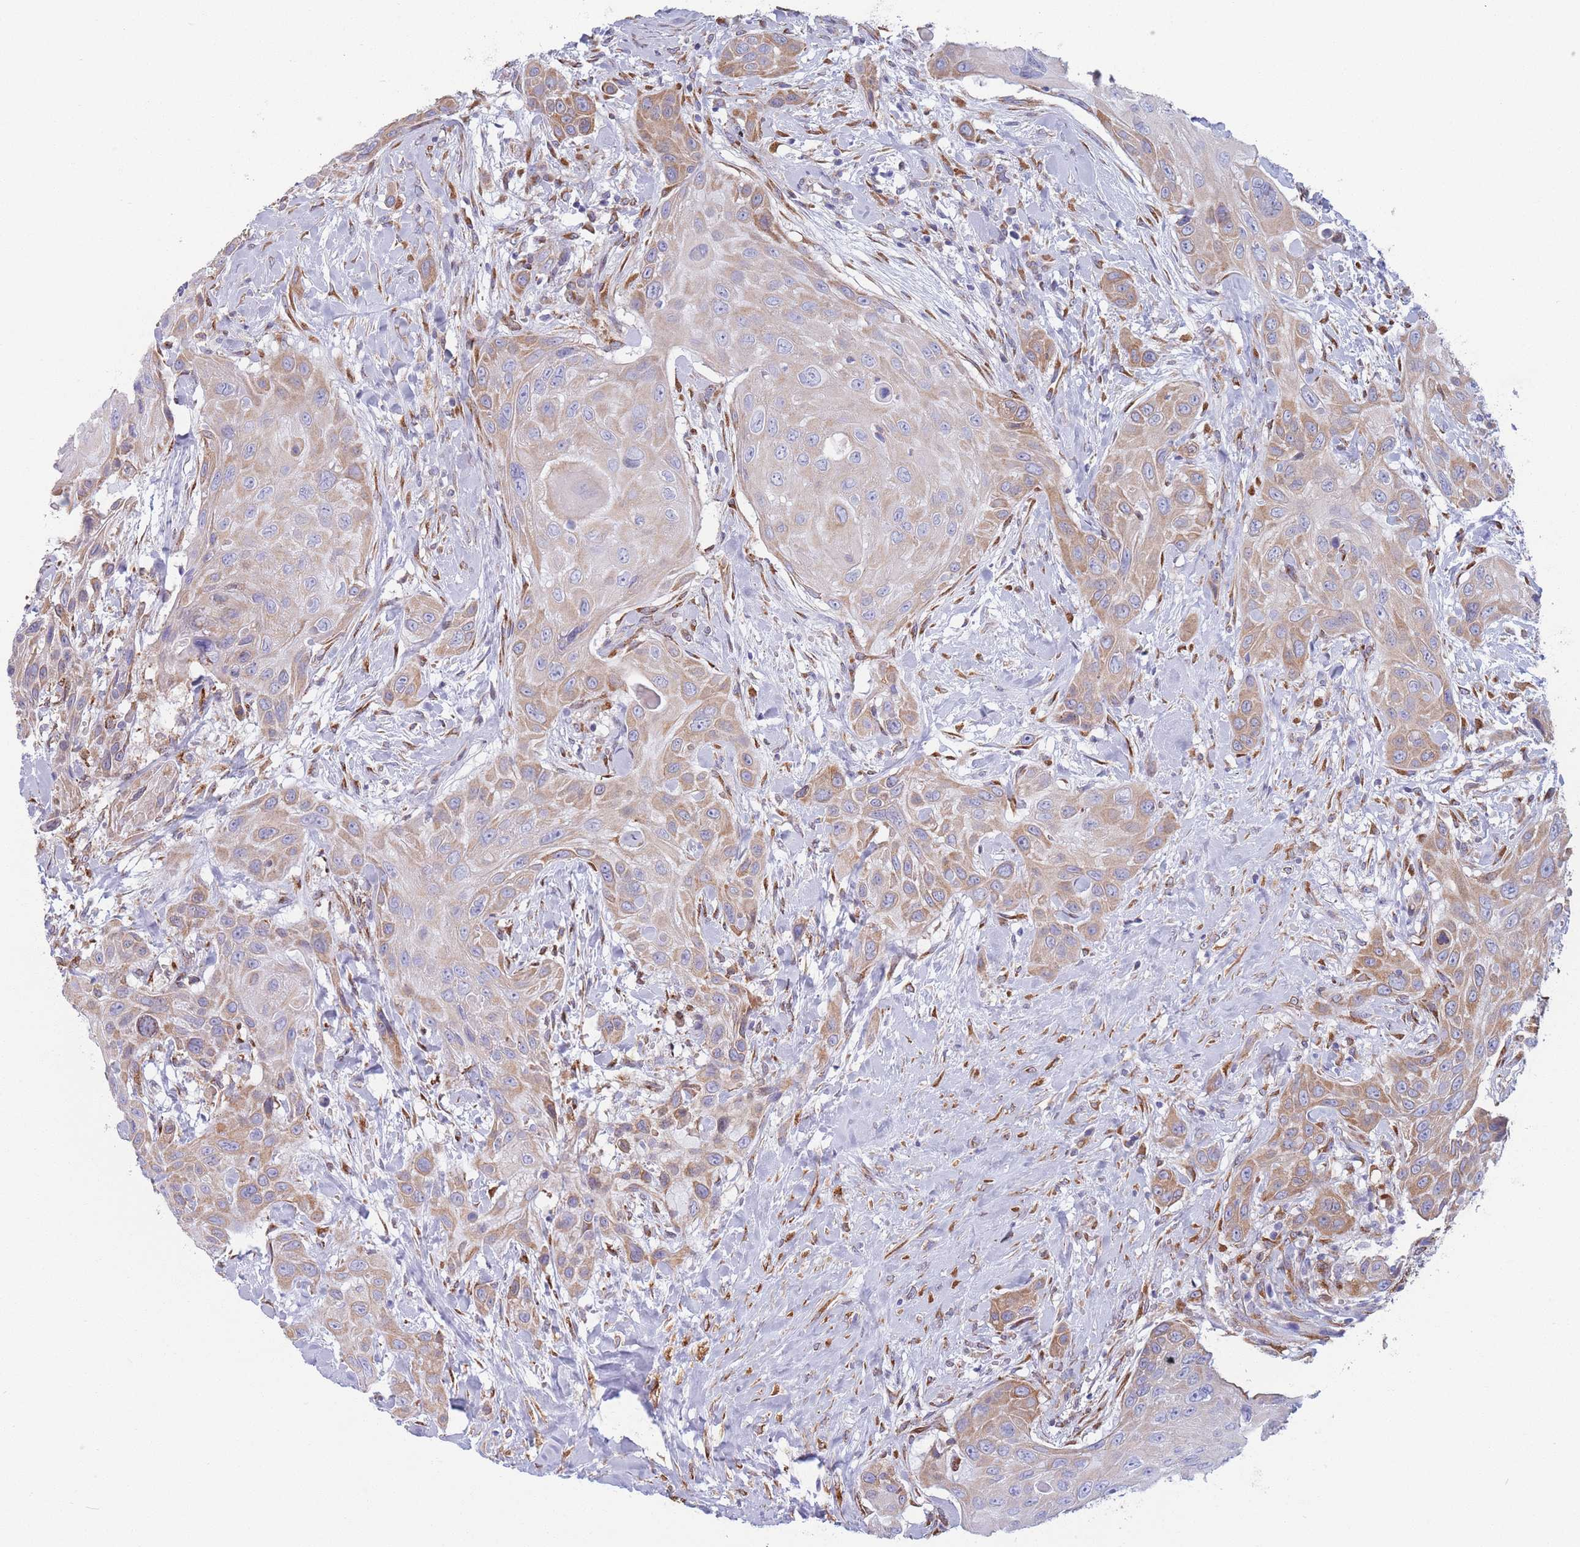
{"staining": {"intensity": "moderate", "quantity": "25%-75%", "location": "cytoplasmic/membranous"}, "tissue": "head and neck cancer", "cell_type": "Tumor cells", "image_type": "cancer", "snomed": [{"axis": "morphology", "description": "Squamous cell carcinoma, NOS"}, {"axis": "topography", "description": "Head-Neck"}], "caption": "Protein analysis of head and neck cancer (squamous cell carcinoma) tissue shows moderate cytoplasmic/membranous staining in approximately 25%-75% of tumor cells.", "gene": "MRPL30", "patient": {"sex": "male", "age": 81}}